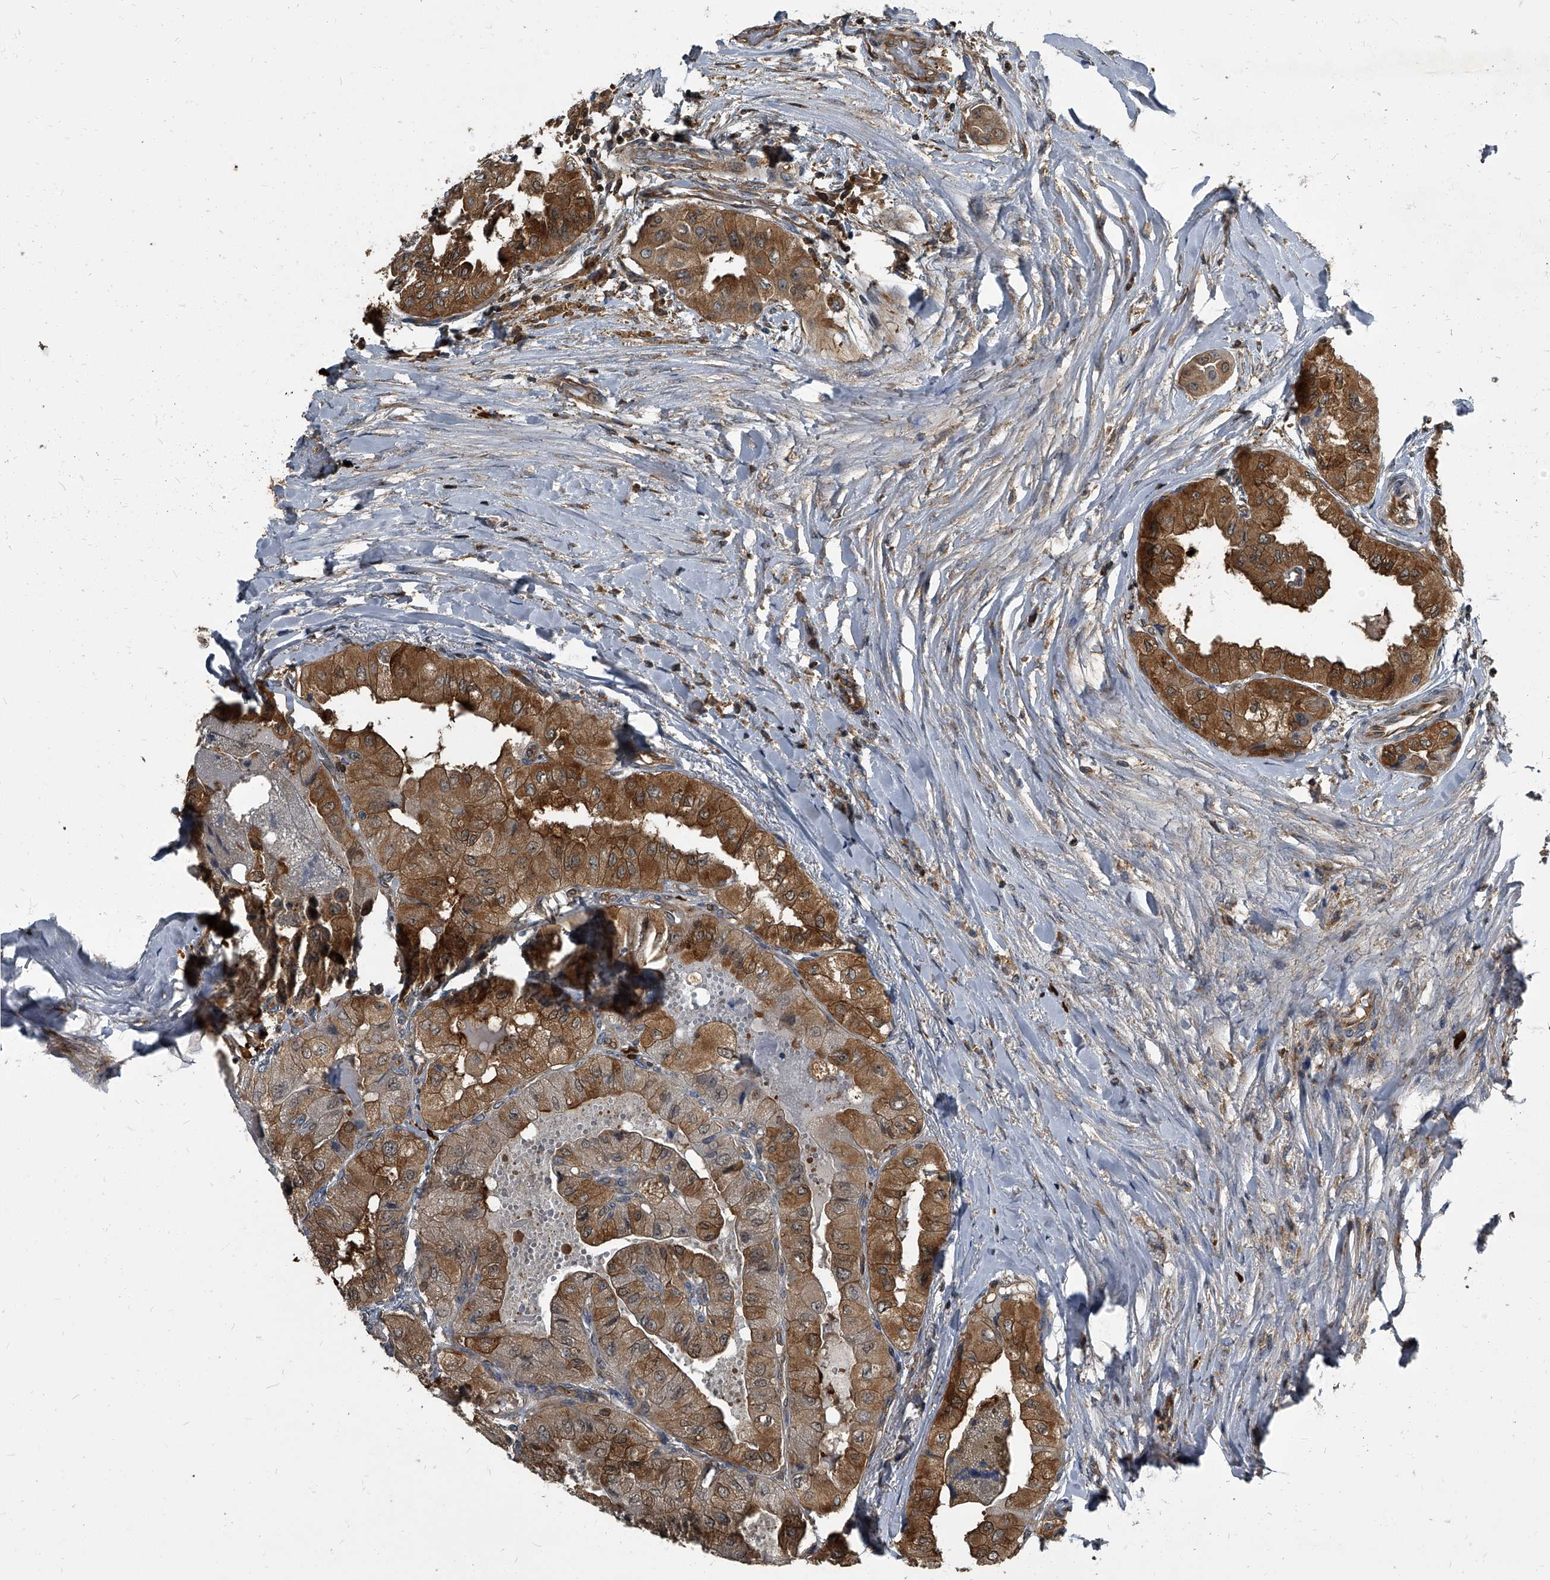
{"staining": {"intensity": "moderate", "quantity": ">75%", "location": "cytoplasmic/membranous"}, "tissue": "thyroid cancer", "cell_type": "Tumor cells", "image_type": "cancer", "snomed": [{"axis": "morphology", "description": "Papillary adenocarcinoma, NOS"}, {"axis": "topography", "description": "Thyroid gland"}], "caption": "High-magnification brightfield microscopy of thyroid papillary adenocarcinoma stained with DAB (3,3'-diaminobenzidine) (brown) and counterstained with hematoxylin (blue). tumor cells exhibit moderate cytoplasmic/membranous positivity is appreciated in about>75% of cells.", "gene": "CDV3", "patient": {"sex": "female", "age": 59}}